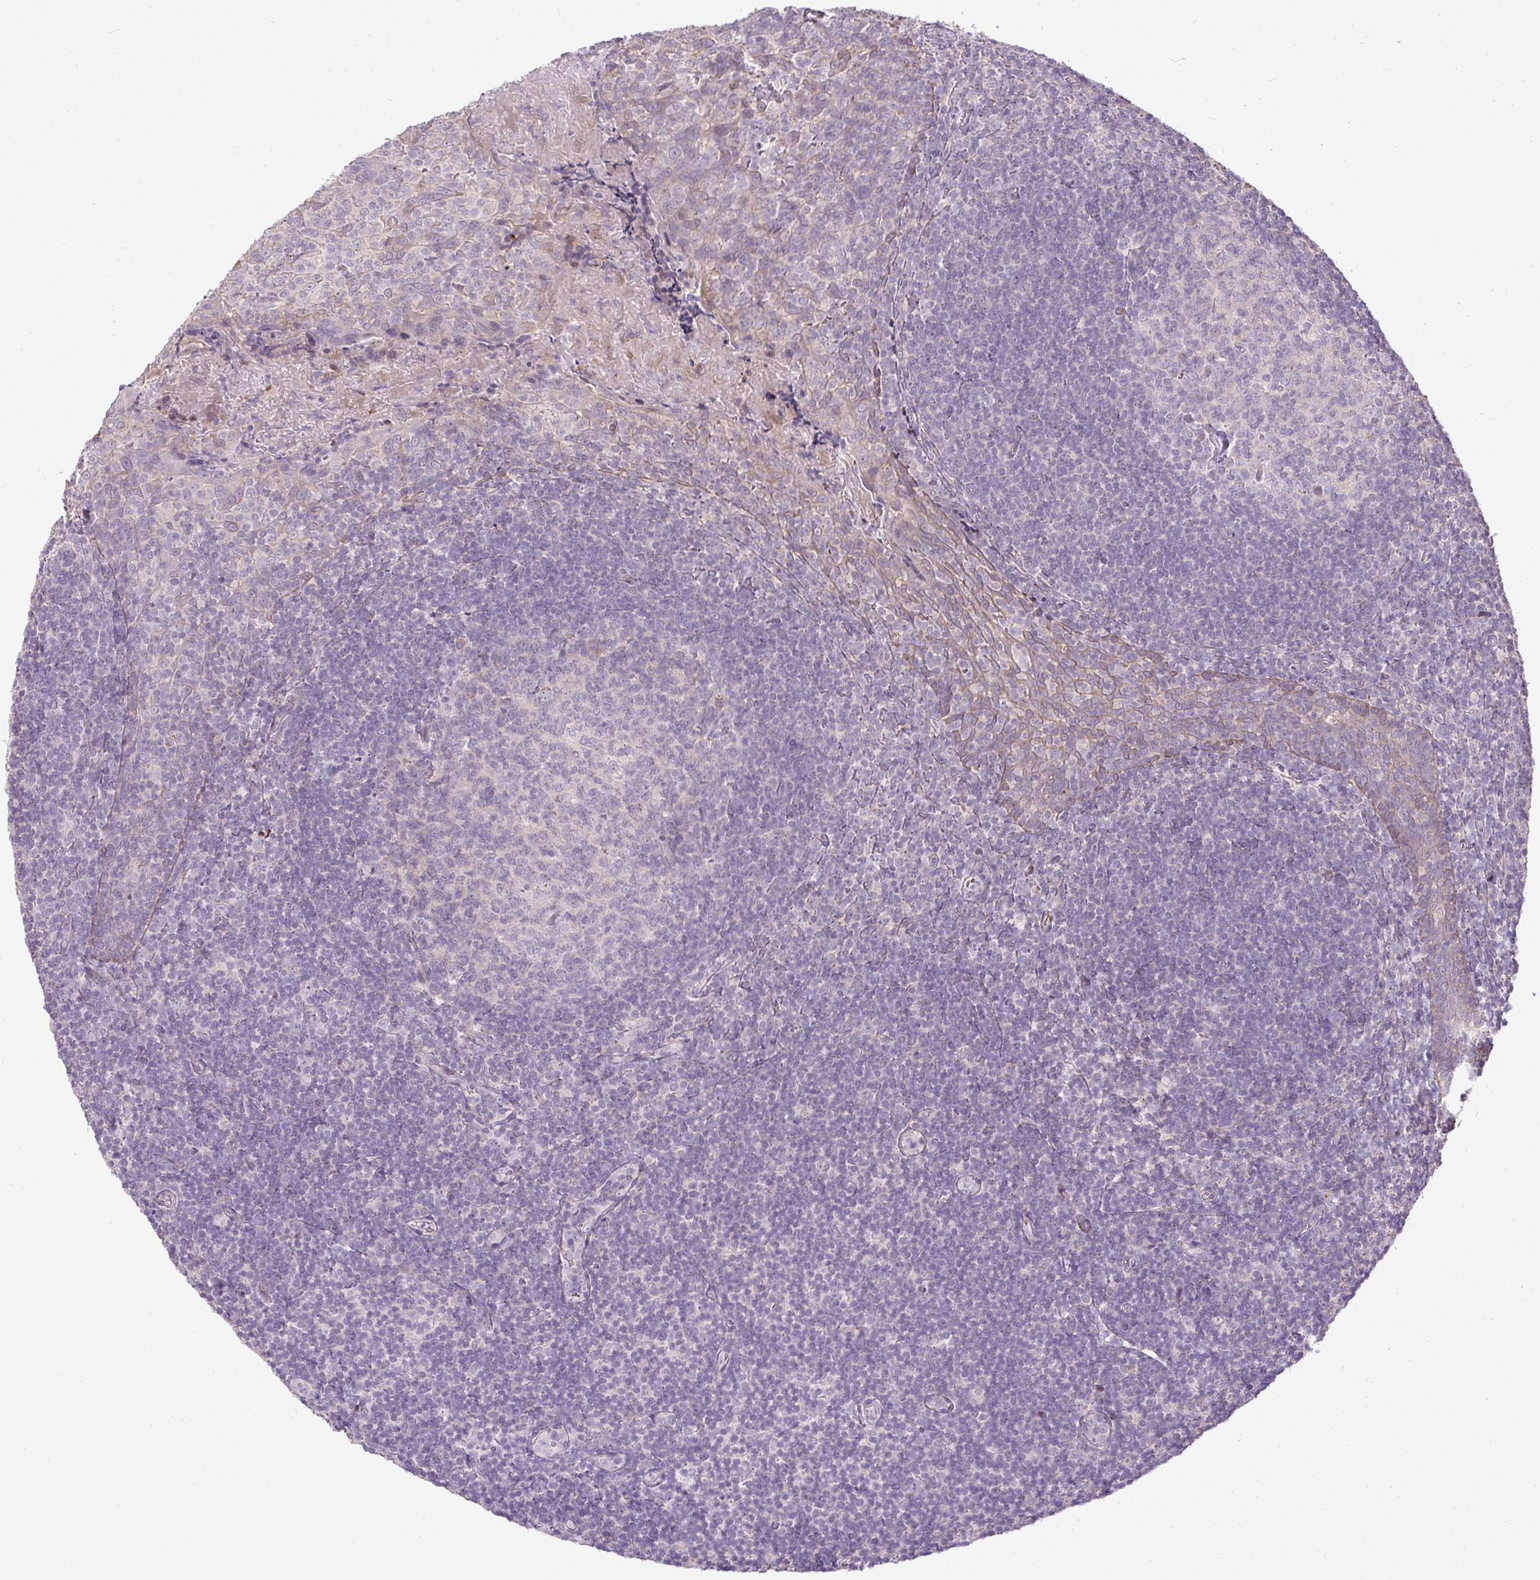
{"staining": {"intensity": "negative", "quantity": "none", "location": "none"}, "tissue": "tonsil", "cell_type": "Germinal center cells", "image_type": "normal", "snomed": [{"axis": "morphology", "description": "Normal tissue, NOS"}, {"axis": "morphology", "description": "Inflammation, NOS"}, {"axis": "topography", "description": "Tonsil"}], "caption": "An image of tonsil stained for a protein displays no brown staining in germinal center cells. The staining is performed using DAB brown chromogen with nuclei counter-stained in using hematoxylin.", "gene": "STRIP1", "patient": {"sex": "female", "age": 31}}